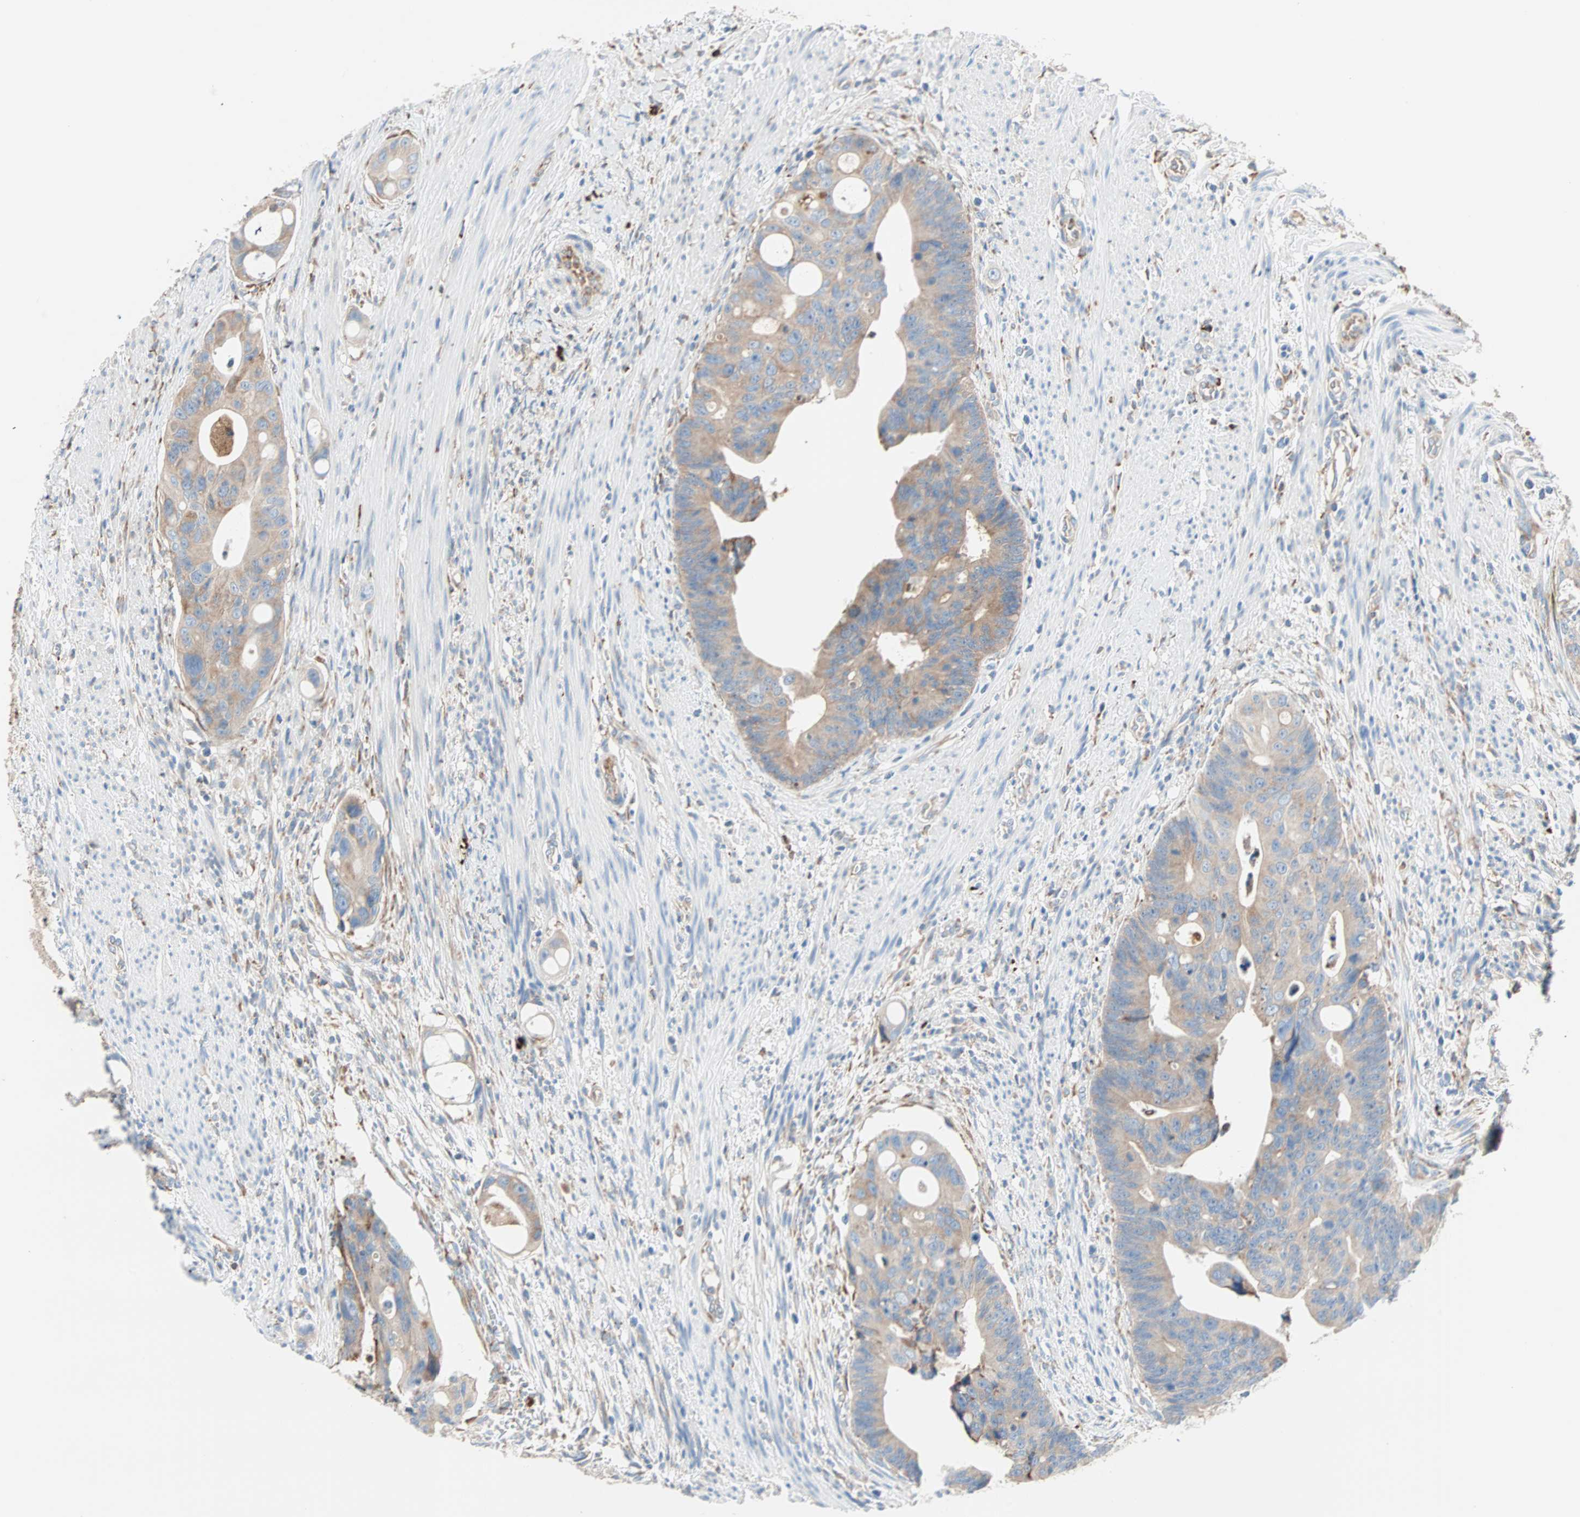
{"staining": {"intensity": "moderate", "quantity": ">75%", "location": "cytoplasmic/membranous"}, "tissue": "colorectal cancer", "cell_type": "Tumor cells", "image_type": "cancer", "snomed": [{"axis": "morphology", "description": "Adenocarcinoma, NOS"}, {"axis": "topography", "description": "Colon"}], "caption": "Immunohistochemical staining of human colorectal cancer demonstrates moderate cytoplasmic/membranous protein staining in approximately >75% of tumor cells.", "gene": "PLCXD1", "patient": {"sex": "female", "age": 57}}